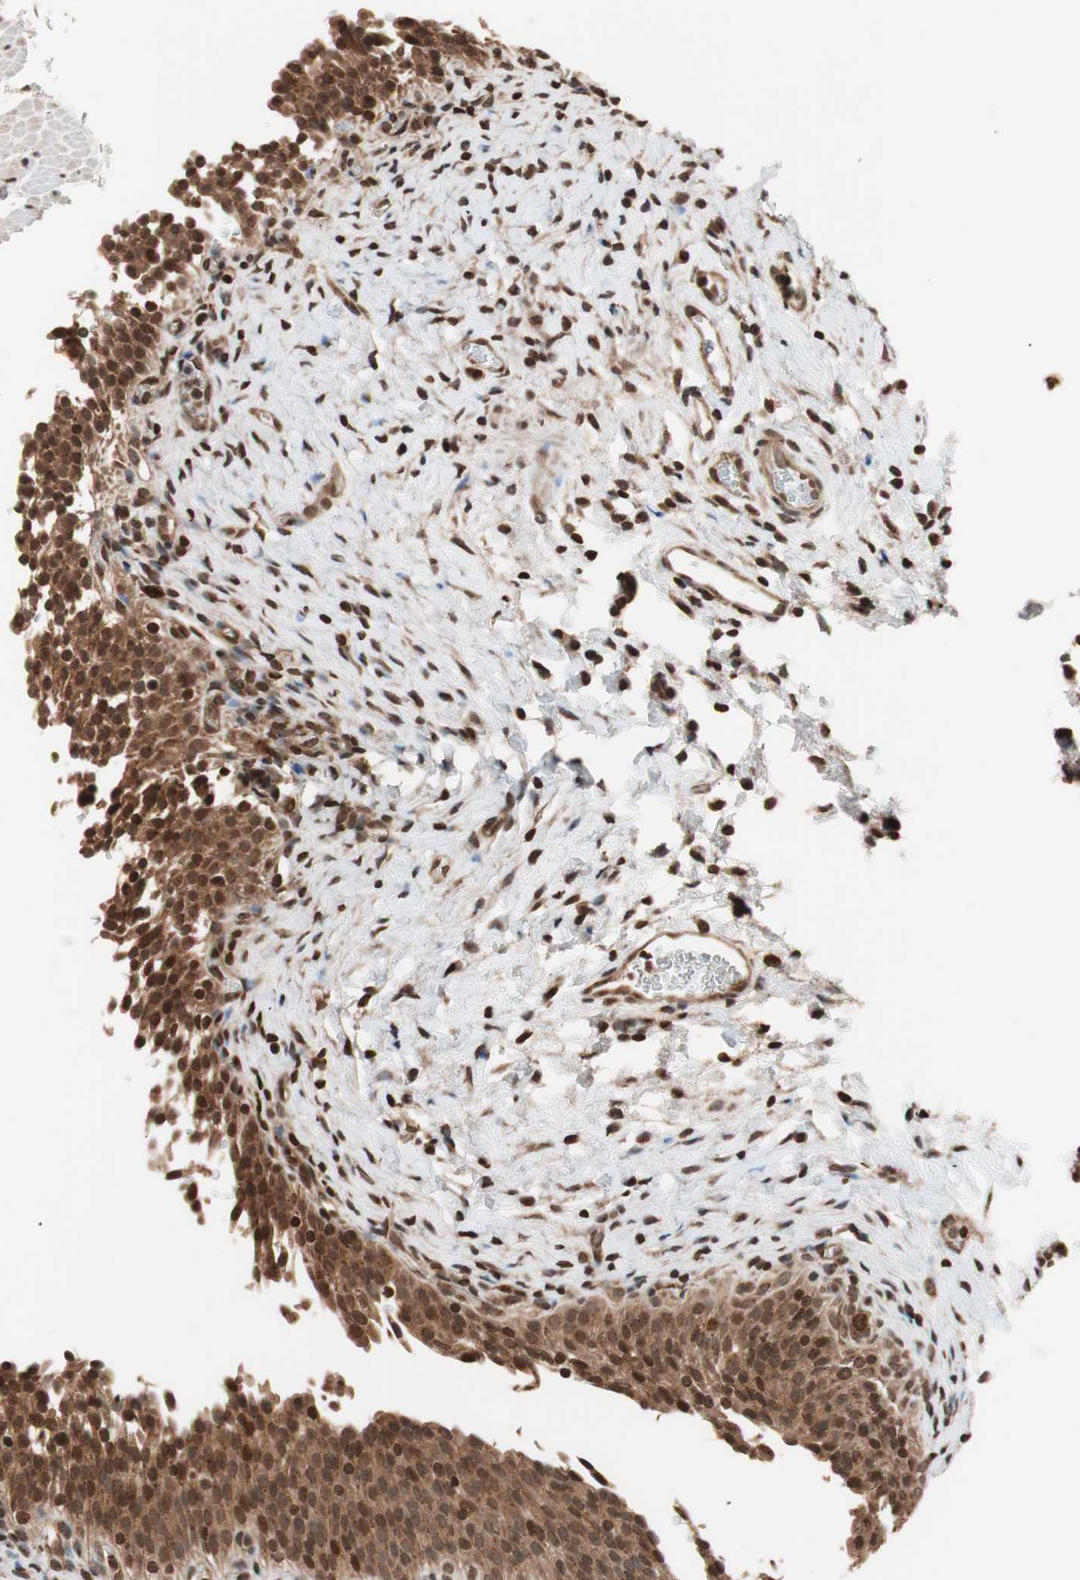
{"staining": {"intensity": "strong", "quantity": ">75%", "location": "cytoplasmic/membranous,nuclear"}, "tissue": "urinary bladder", "cell_type": "Urothelial cells", "image_type": "normal", "snomed": [{"axis": "morphology", "description": "Normal tissue, NOS"}, {"axis": "topography", "description": "Urinary bladder"}], "caption": "Immunohistochemistry of normal human urinary bladder shows high levels of strong cytoplasmic/membranous,nuclear staining in approximately >75% of urothelial cells.", "gene": "ZFC3H1", "patient": {"sex": "male", "age": 51}}